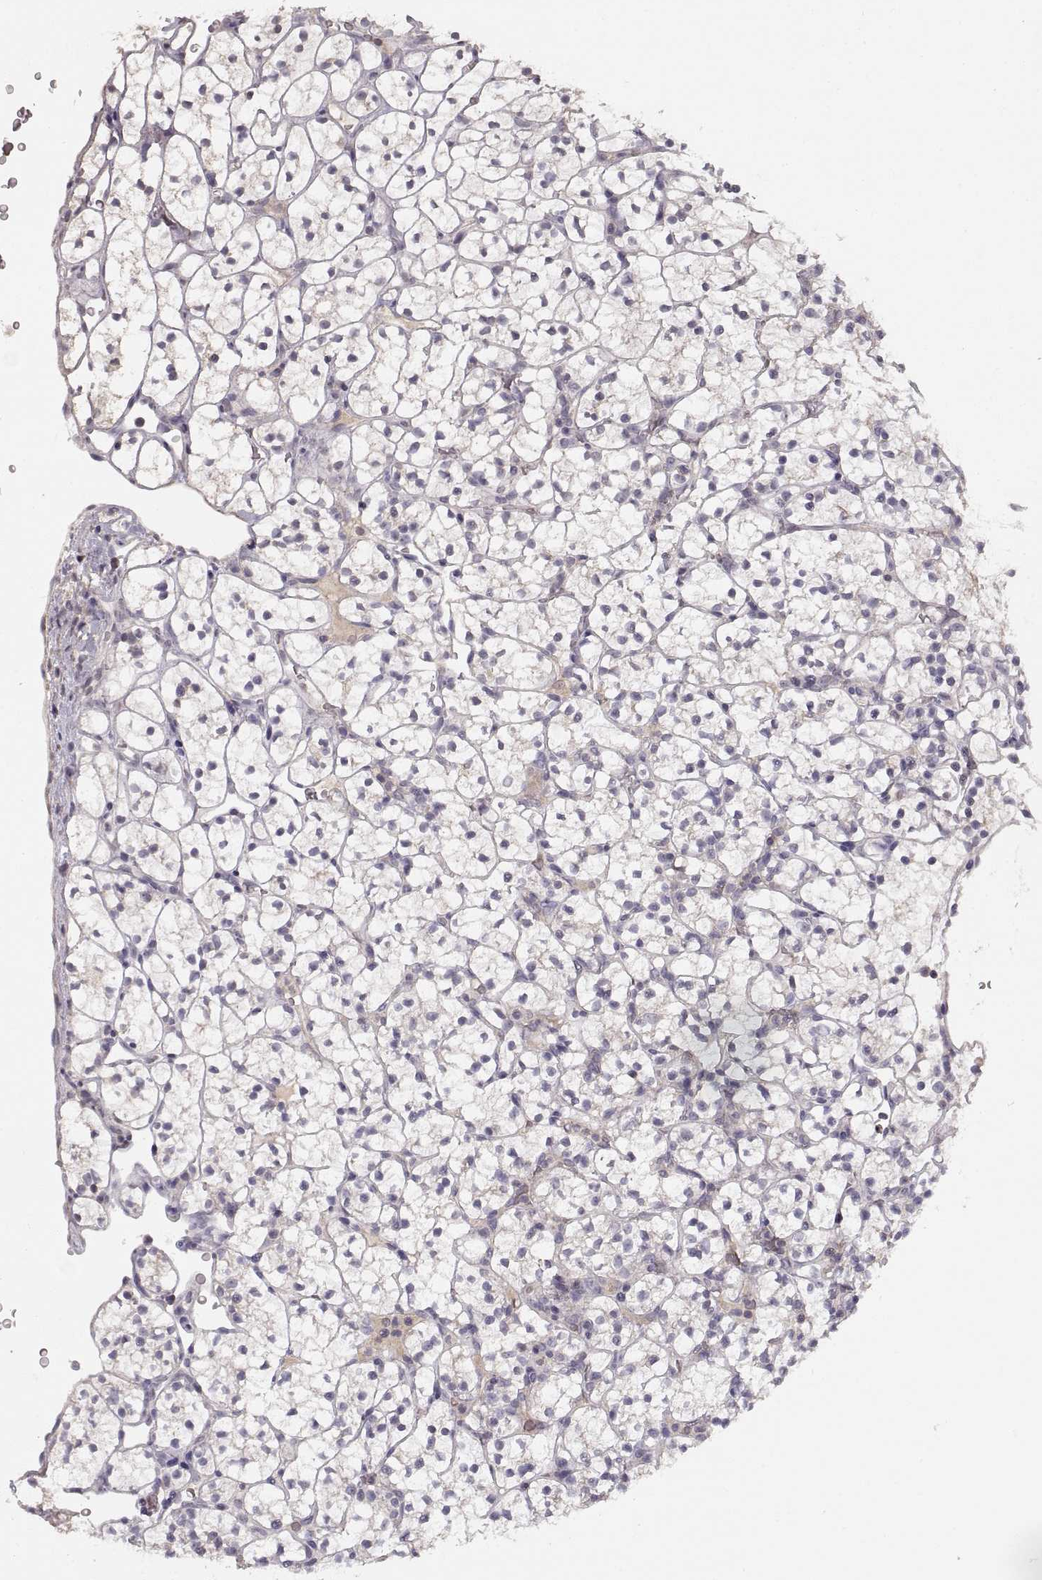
{"staining": {"intensity": "negative", "quantity": "none", "location": "none"}, "tissue": "renal cancer", "cell_type": "Tumor cells", "image_type": "cancer", "snomed": [{"axis": "morphology", "description": "Adenocarcinoma, NOS"}, {"axis": "topography", "description": "Kidney"}], "caption": "The IHC micrograph has no significant expression in tumor cells of renal cancer tissue.", "gene": "ADAM11", "patient": {"sex": "female", "age": 89}}